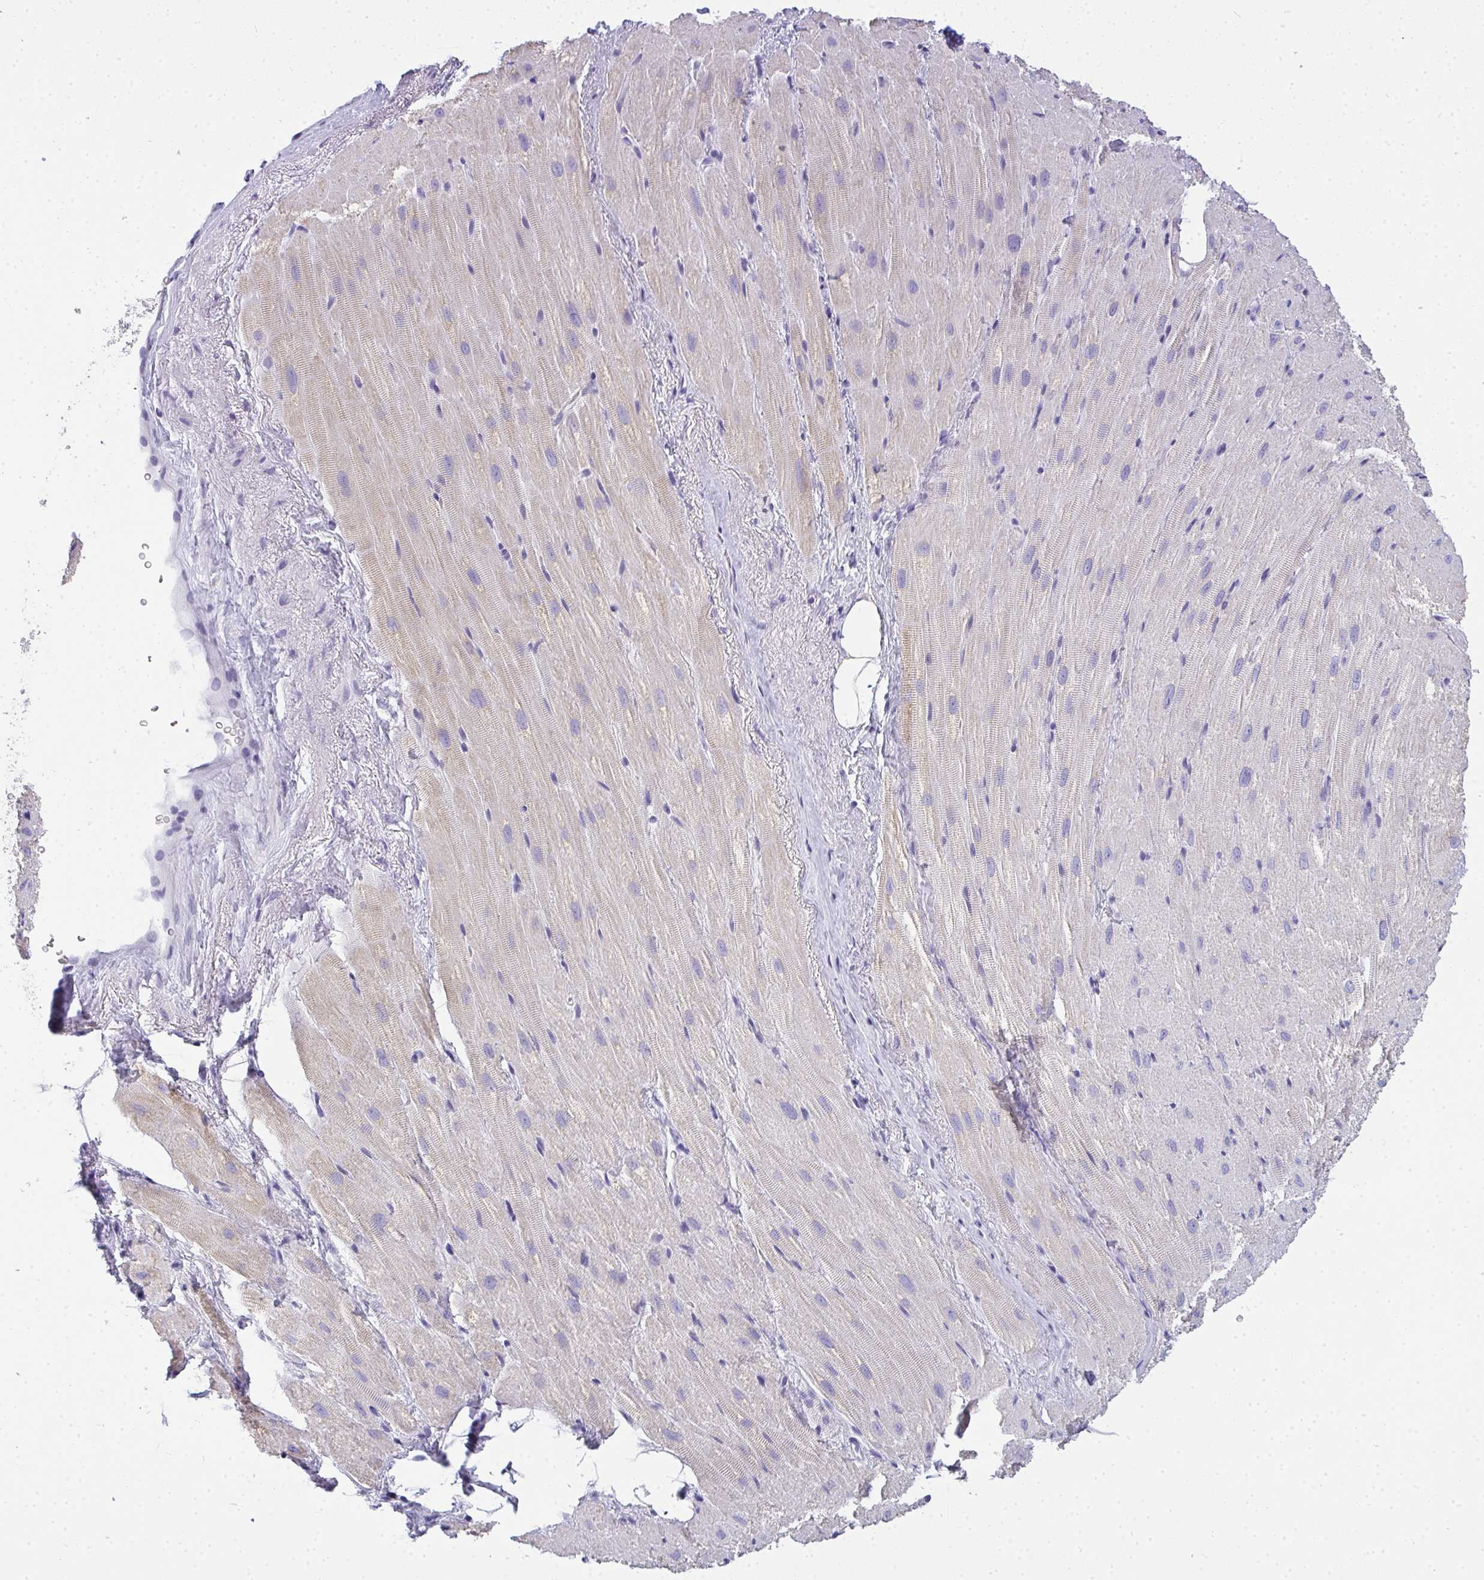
{"staining": {"intensity": "negative", "quantity": "none", "location": "none"}, "tissue": "heart muscle", "cell_type": "Cardiomyocytes", "image_type": "normal", "snomed": [{"axis": "morphology", "description": "Normal tissue, NOS"}, {"axis": "topography", "description": "Heart"}], "caption": "A high-resolution photomicrograph shows IHC staining of benign heart muscle, which displays no significant expression in cardiomyocytes.", "gene": "GSDMB", "patient": {"sex": "male", "age": 62}}